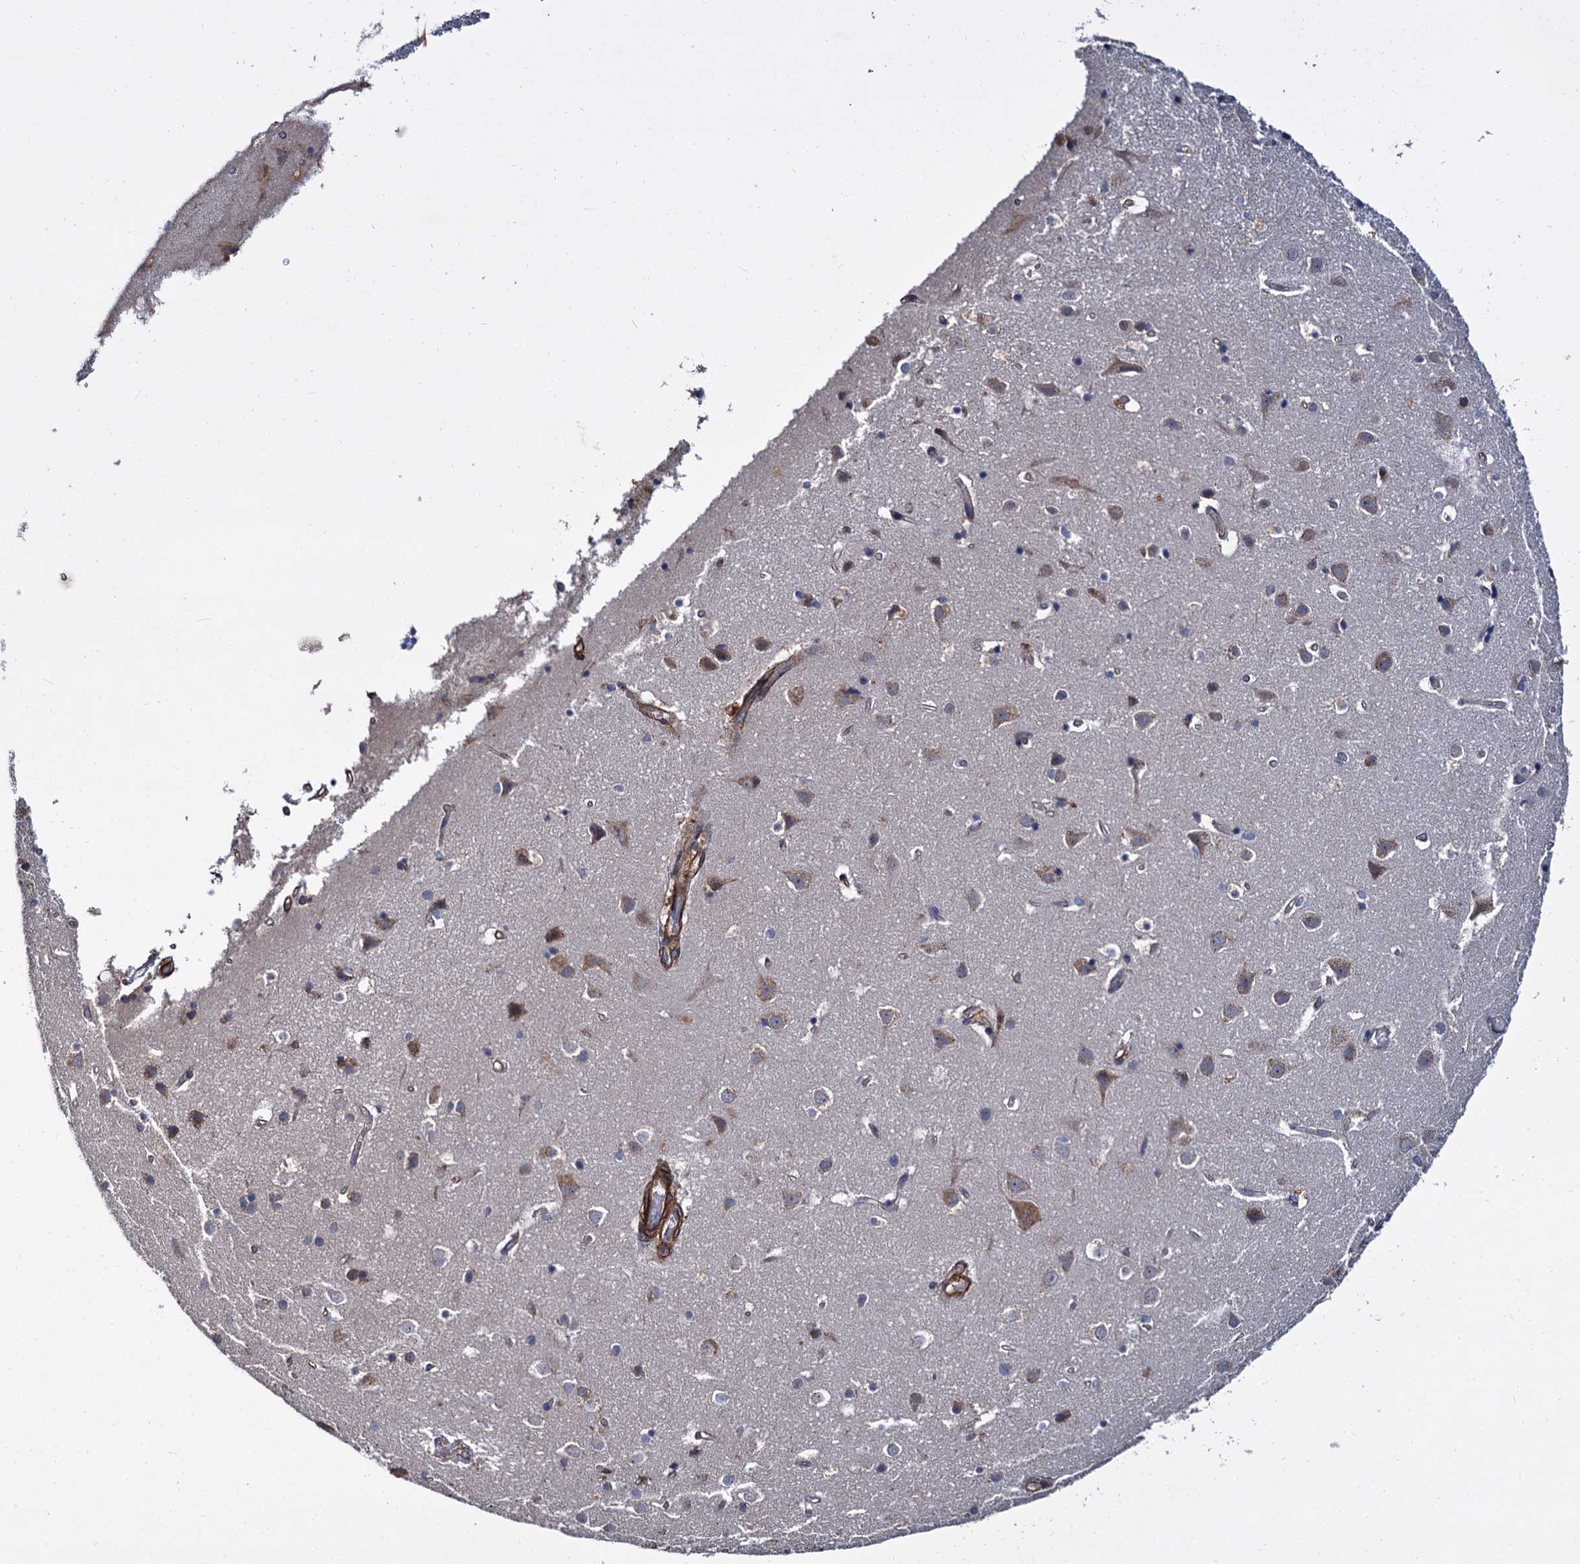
{"staining": {"intensity": "strong", "quantity": ">75%", "location": "cytoplasmic/membranous"}, "tissue": "cerebral cortex", "cell_type": "Endothelial cells", "image_type": "normal", "snomed": [{"axis": "morphology", "description": "Normal tissue, NOS"}, {"axis": "topography", "description": "Cerebral cortex"}], "caption": "A high-resolution photomicrograph shows IHC staining of normal cerebral cortex, which shows strong cytoplasmic/membranous positivity in about >75% of endothelial cells.", "gene": "ISM2", "patient": {"sex": "male", "age": 54}}